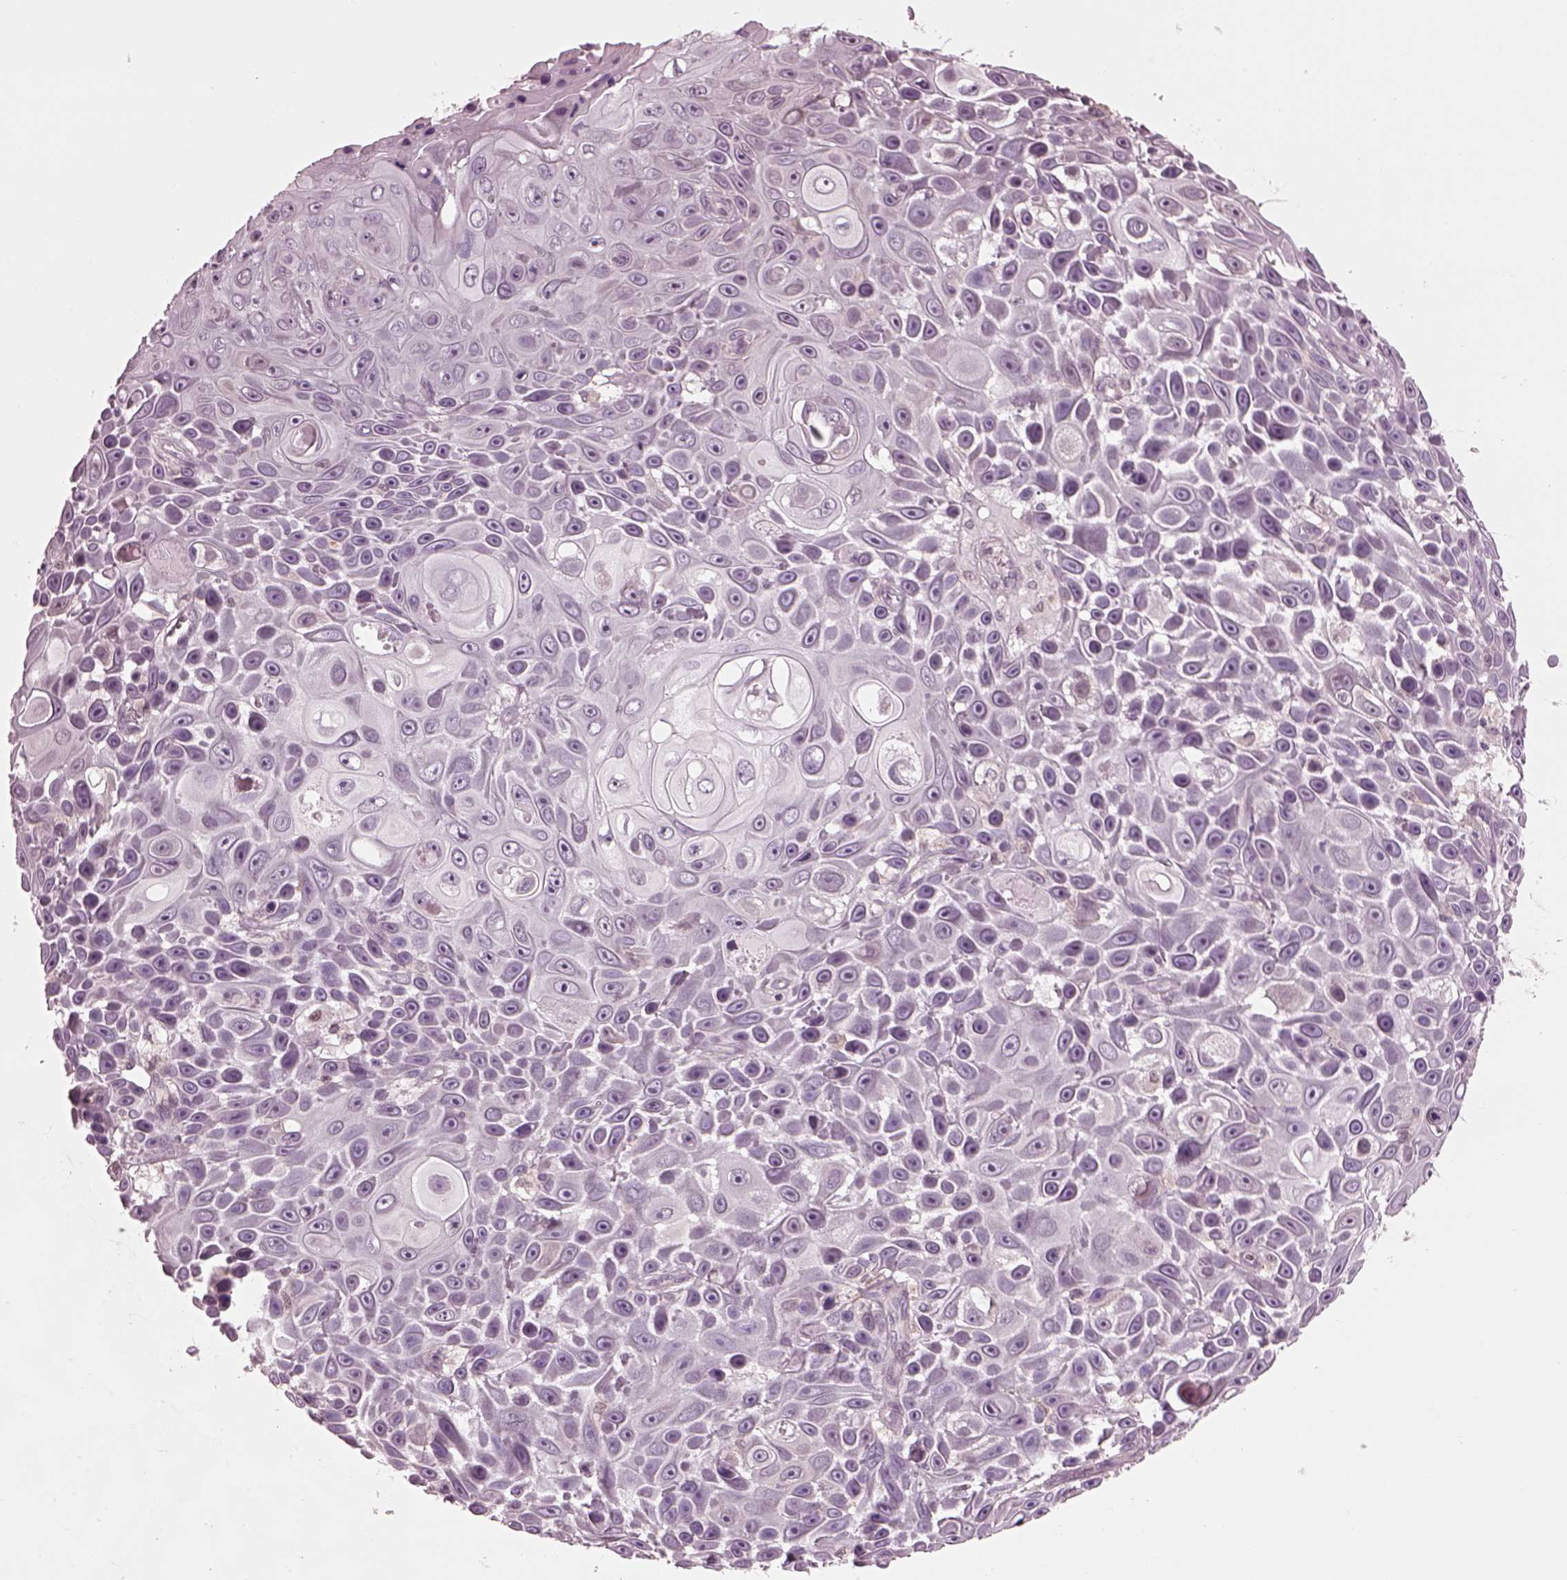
{"staining": {"intensity": "negative", "quantity": "none", "location": "none"}, "tissue": "skin cancer", "cell_type": "Tumor cells", "image_type": "cancer", "snomed": [{"axis": "morphology", "description": "Squamous cell carcinoma, NOS"}, {"axis": "topography", "description": "Skin"}], "caption": "Human skin squamous cell carcinoma stained for a protein using immunohistochemistry exhibits no expression in tumor cells.", "gene": "BFSP1", "patient": {"sex": "male", "age": 82}}